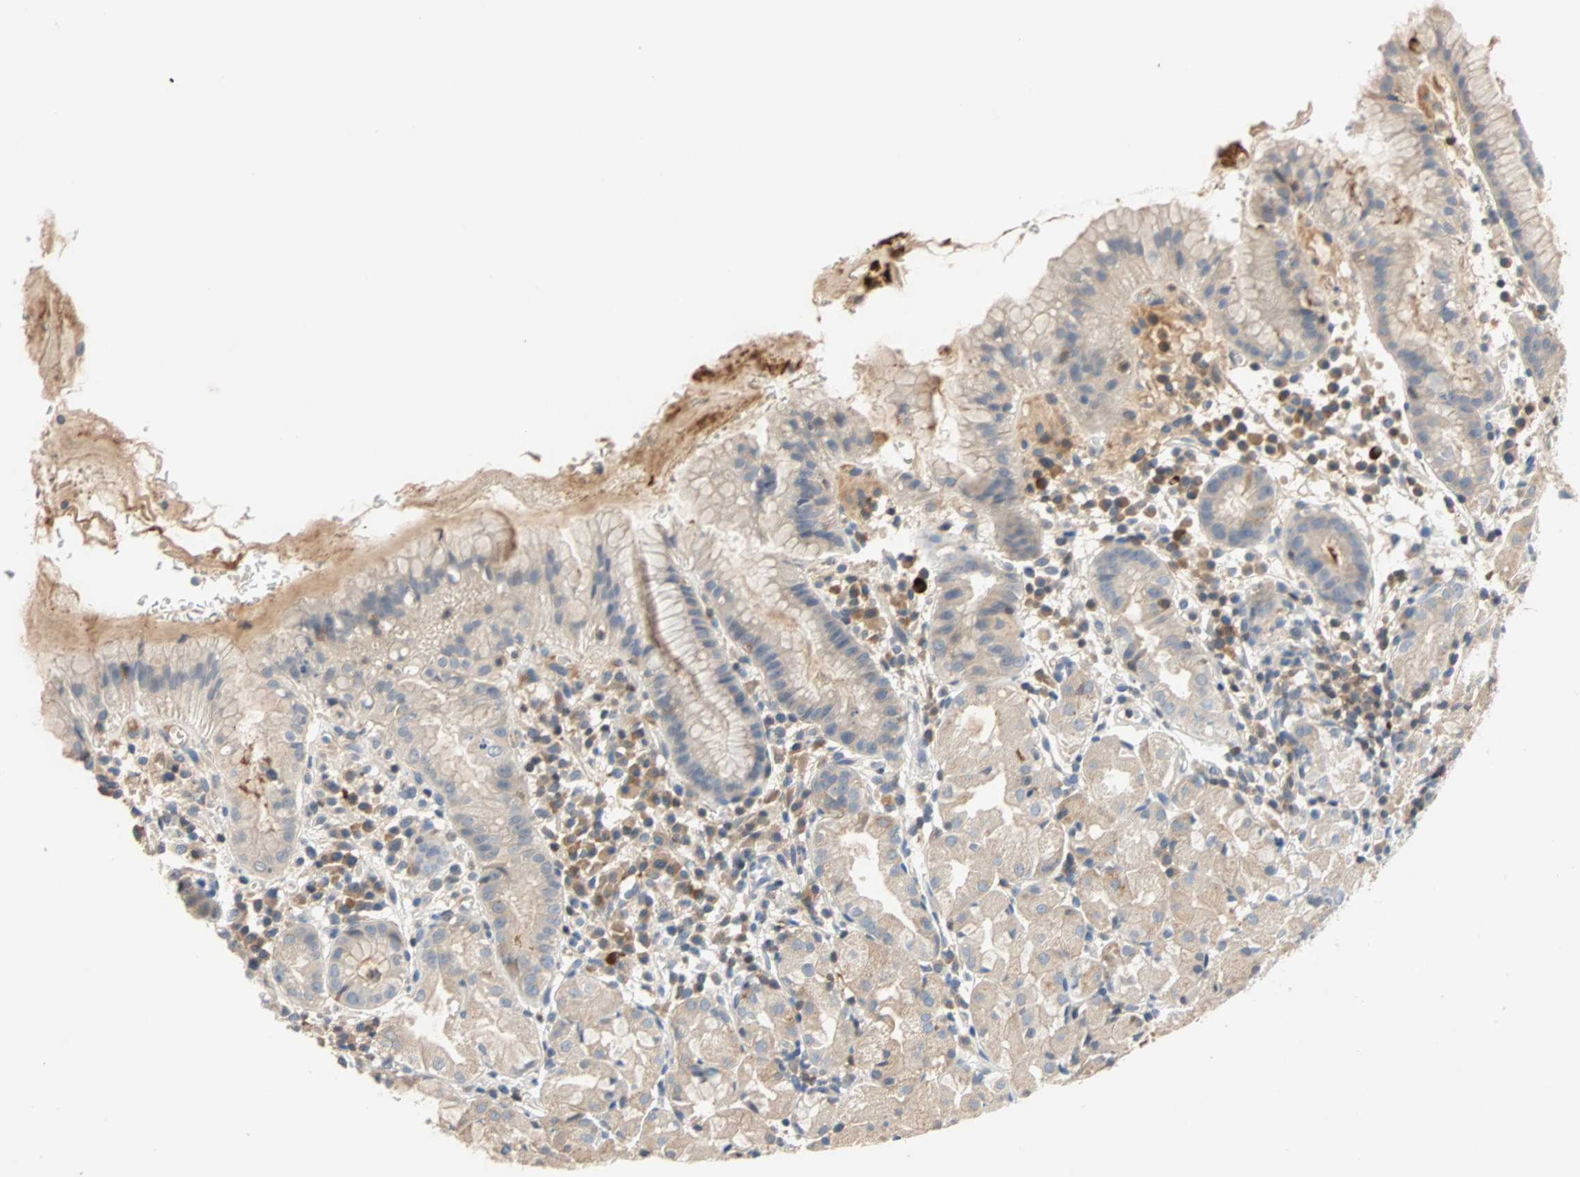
{"staining": {"intensity": "weak", "quantity": "<25%", "location": "cytoplasmic/membranous"}, "tissue": "stomach", "cell_type": "Glandular cells", "image_type": "normal", "snomed": [{"axis": "morphology", "description": "Normal tissue, NOS"}, {"axis": "topography", "description": "Stomach"}, {"axis": "topography", "description": "Stomach, lower"}], "caption": "The immunohistochemistry (IHC) image has no significant positivity in glandular cells of stomach.", "gene": "MAP4K1", "patient": {"sex": "female", "age": 75}}